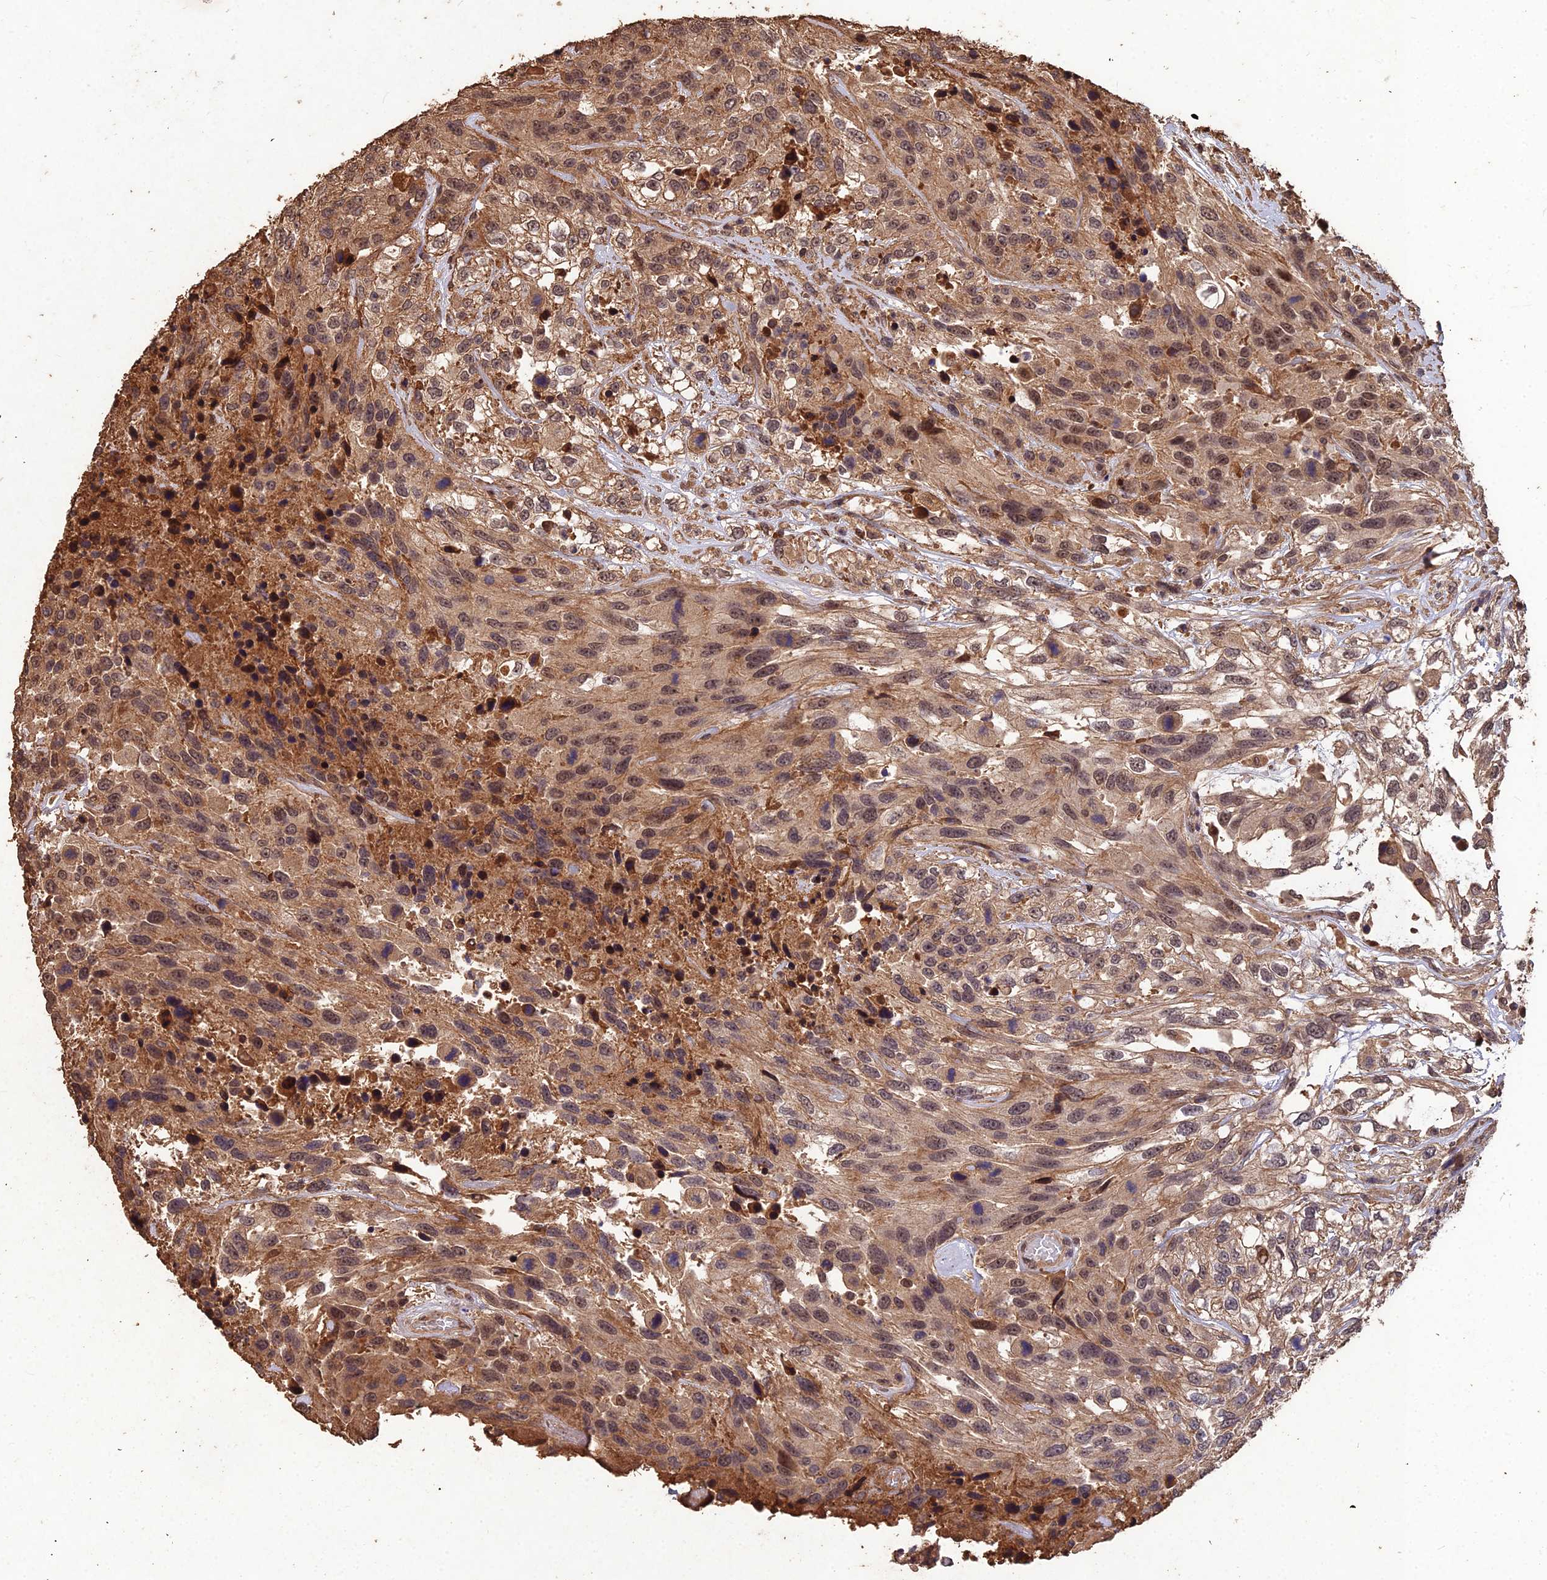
{"staining": {"intensity": "moderate", "quantity": ">75%", "location": "cytoplasmic/membranous,nuclear"}, "tissue": "urothelial cancer", "cell_type": "Tumor cells", "image_type": "cancer", "snomed": [{"axis": "morphology", "description": "Urothelial carcinoma, High grade"}, {"axis": "topography", "description": "Urinary bladder"}], "caption": "Immunohistochemical staining of urothelial carcinoma (high-grade) exhibits moderate cytoplasmic/membranous and nuclear protein positivity in approximately >75% of tumor cells. The protein is shown in brown color, while the nuclei are stained blue.", "gene": "SYMPK", "patient": {"sex": "female", "age": 70}}